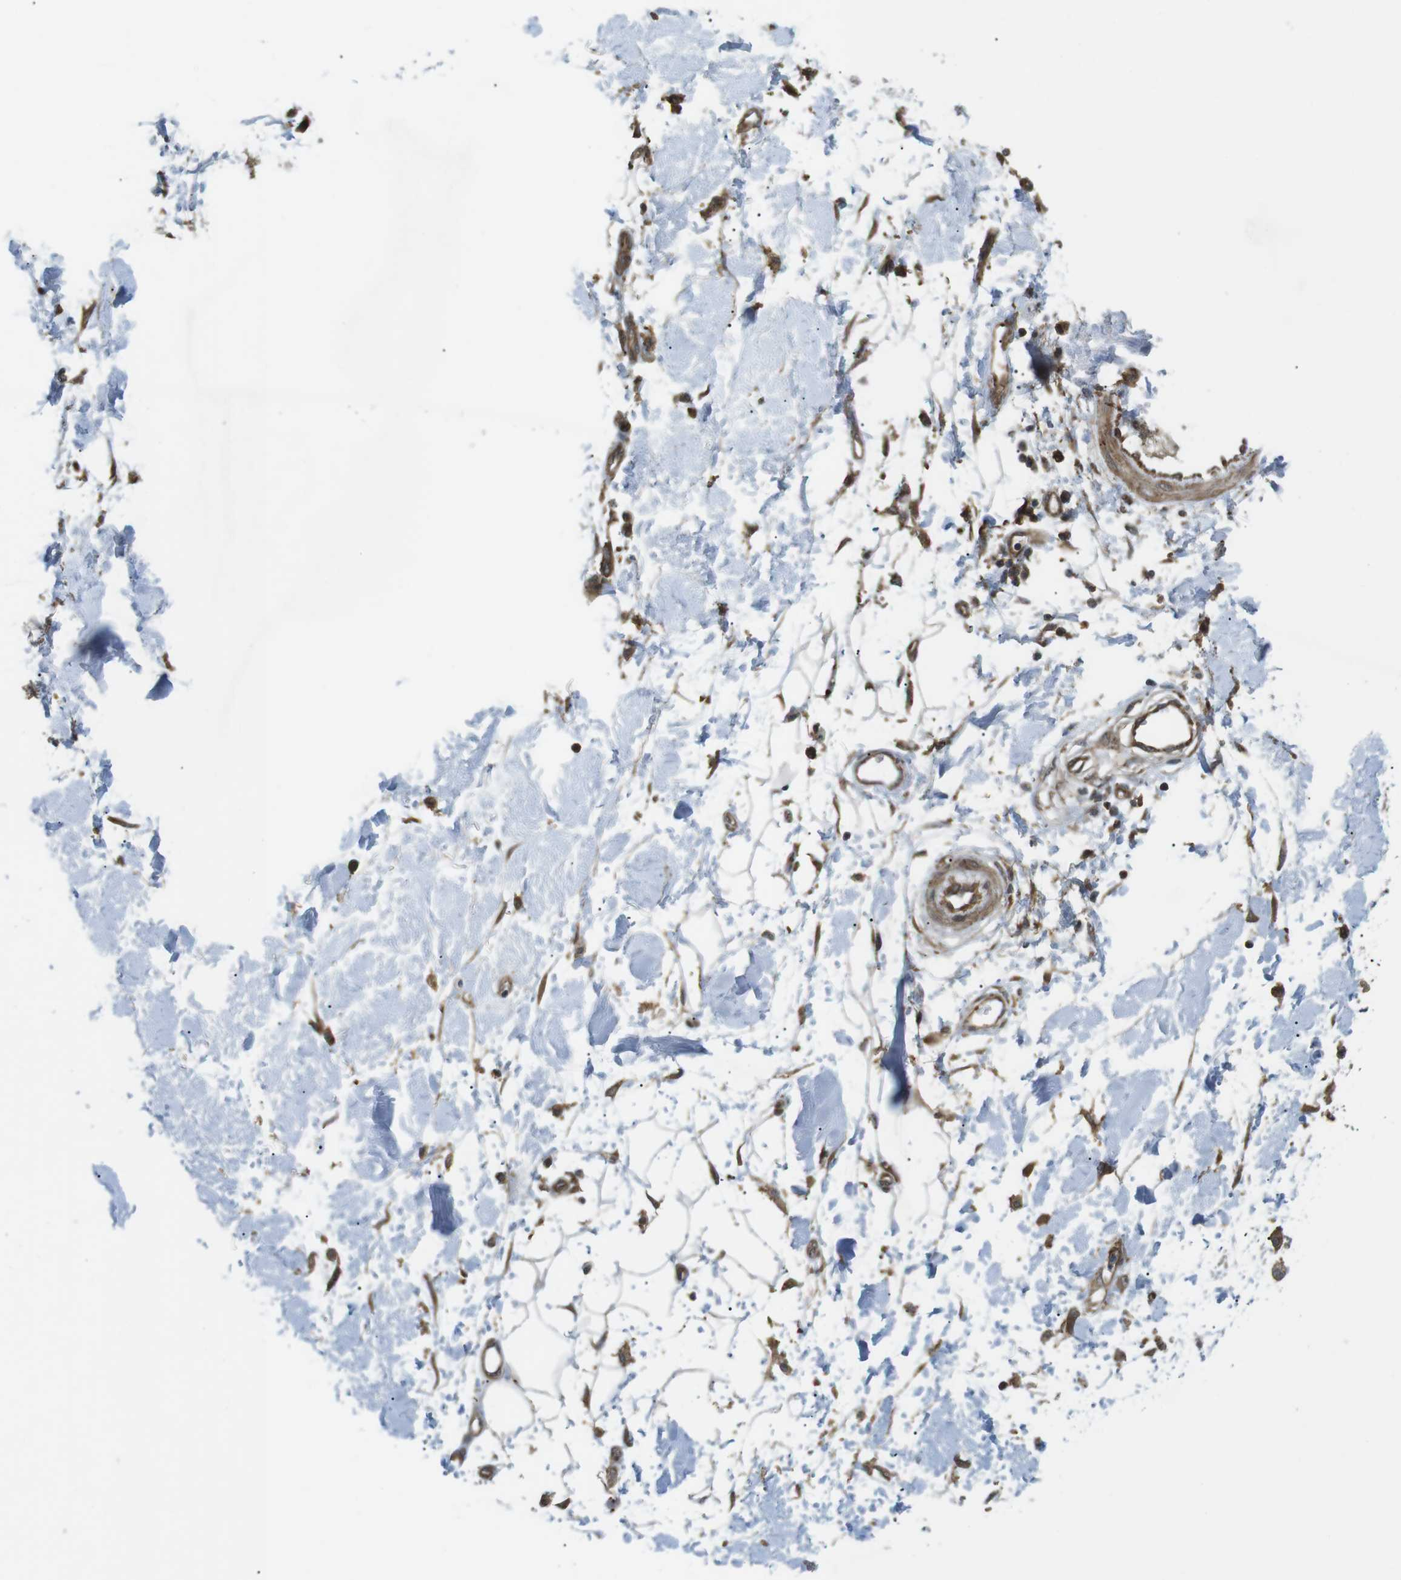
{"staining": {"intensity": "moderate", "quantity": ">75%", "location": "cytoplasmic/membranous"}, "tissue": "adipose tissue", "cell_type": "Adipocytes", "image_type": "normal", "snomed": [{"axis": "morphology", "description": "Normal tissue, NOS"}, {"axis": "morphology", "description": "Squamous cell carcinoma, NOS"}, {"axis": "topography", "description": "Skin"}, {"axis": "topography", "description": "Peripheral nerve tissue"}], "caption": "Human adipose tissue stained with a brown dye exhibits moderate cytoplasmic/membranous positive staining in about >75% of adipocytes.", "gene": "KANK2", "patient": {"sex": "male", "age": 83}}